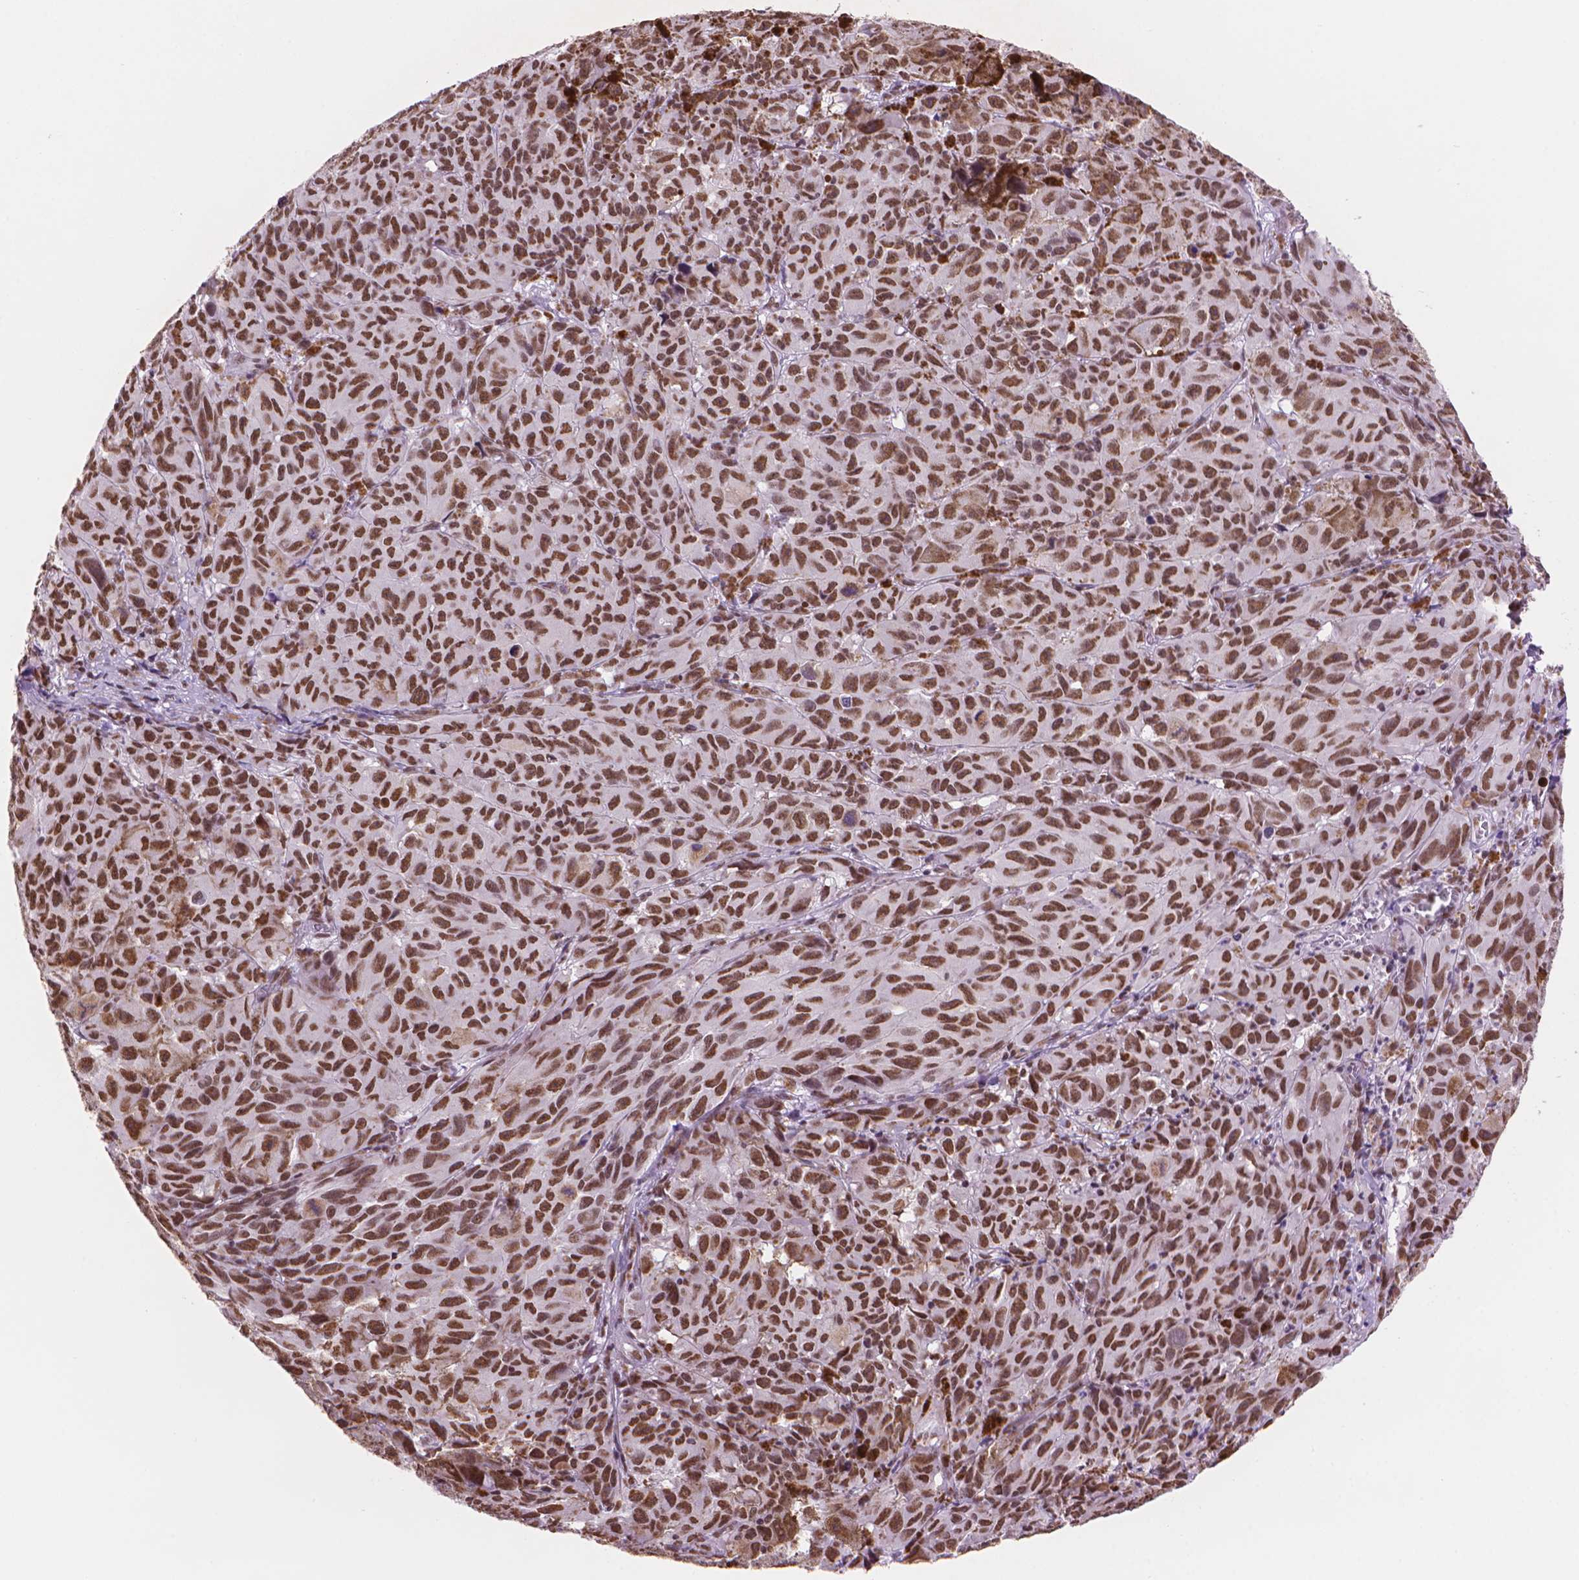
{"staining": {"intensity": "strong", "quantity": ">75%", "location": "nuclear"}, "tissue": "melanoma", "cell_type": "Tumor cells", "image_type": "cancer", "snomed": [{"axis": "morphology", "description": "Malignant melanoma, NOS"}, {"axis": "topography", "description": "Vulva, labia, clitoris and Bartholin´s gland, NO"}], "caption": "Malignant melanoma stained with immunohistochemistry (IHC) reveals strong nuclear positivity in approximately >75% of tumor cells. The staining was performed using DAB to visualize the protein expression in brown, while the nuclei were stained in blue with hematoxylin (Magnification: 20x).", "gene": "RPA4", "patient": {"sex": "female", "age": 75}}